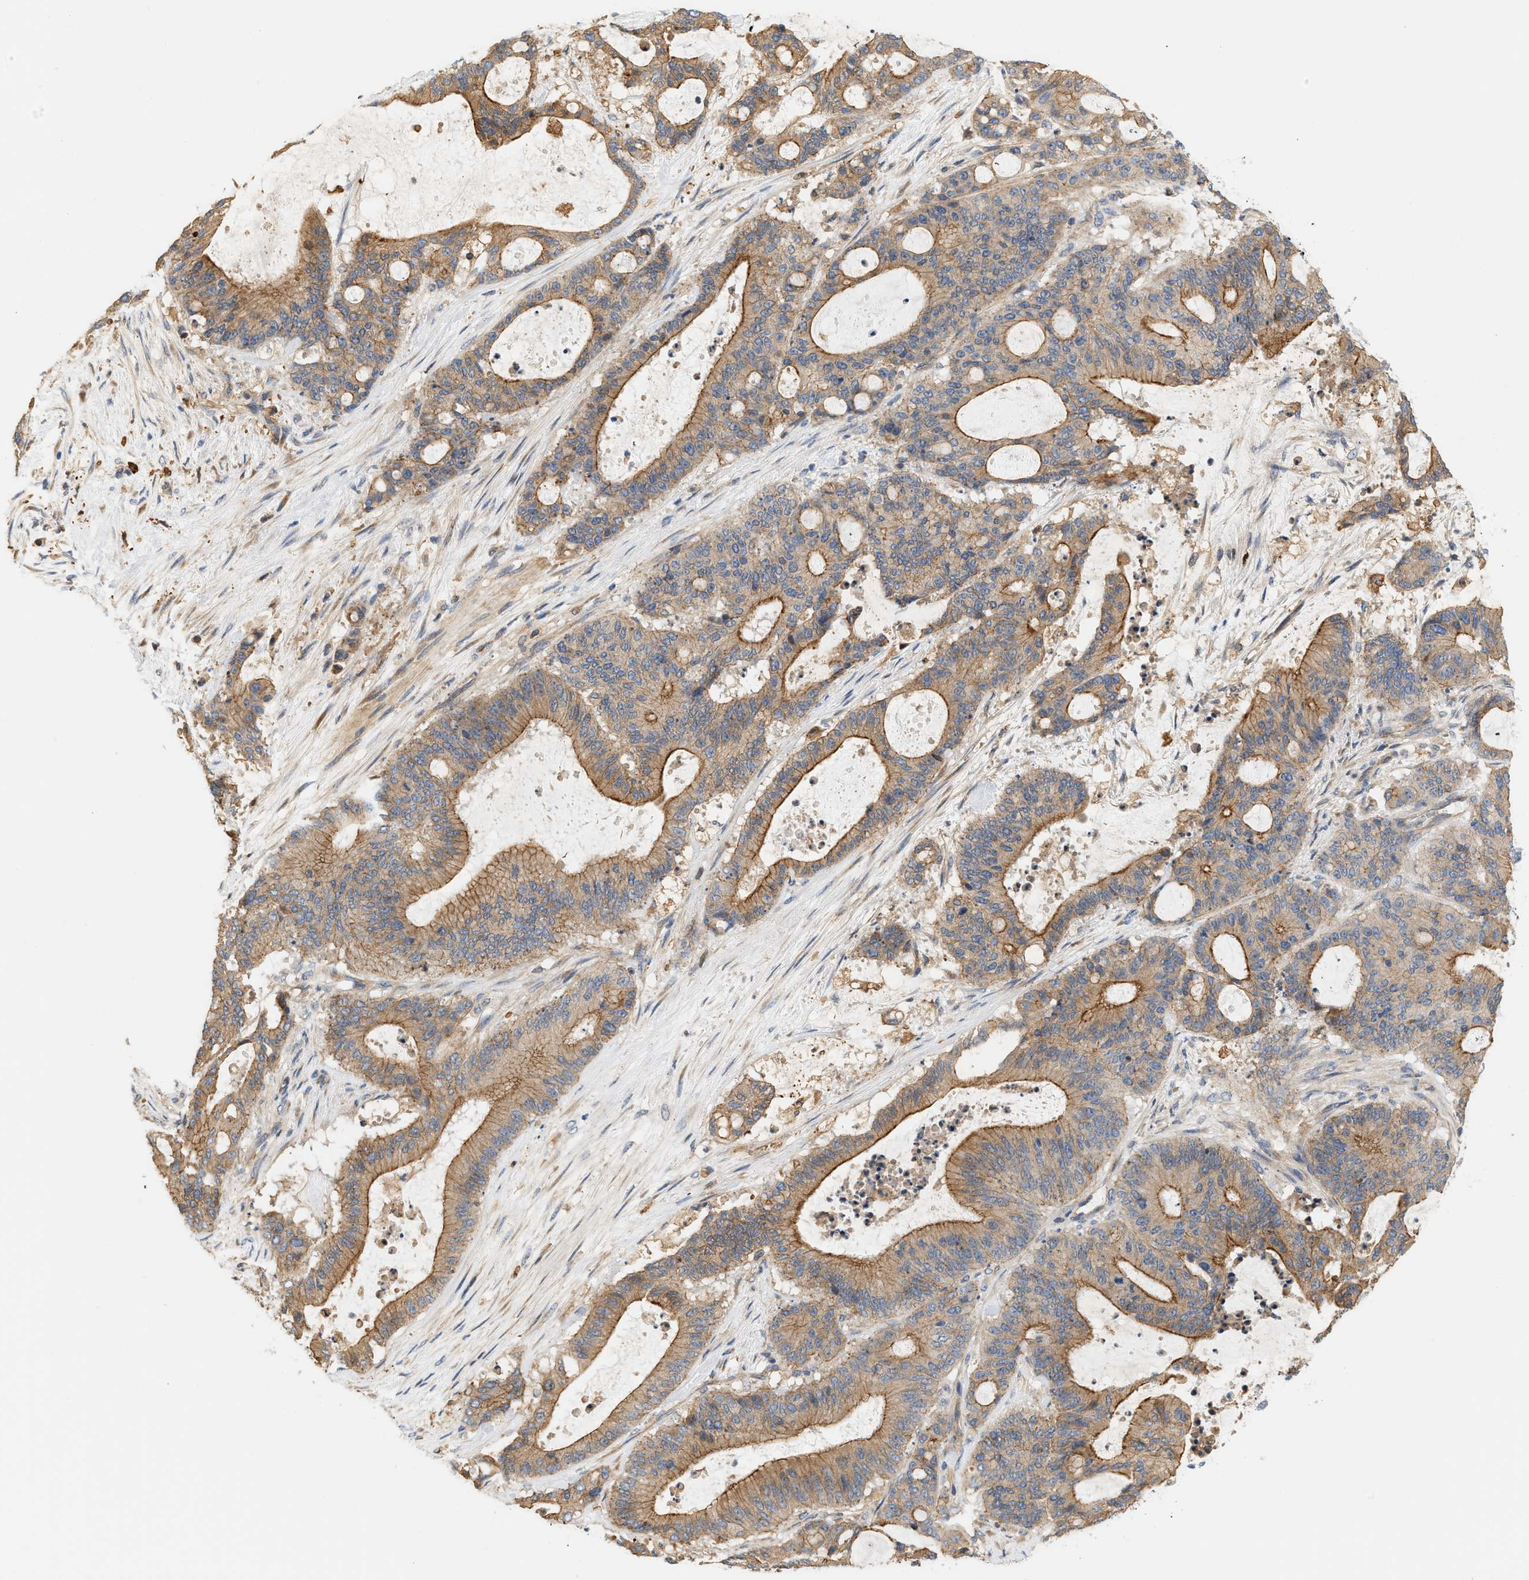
{"staining": {"intensity": "moderate", "quantity": ">75%", "location": "cytoplasmic/membranous"}, "tissue": "liver cancer", "cell_type": "Tumor cells", "image_type": "cancer", "snomed": [{"axis": "morphology", "description": "Cholangiocarcinoma"}, {"axis": "topography", "description": "Liver"}], "caption": "Immunohistochemistry (IHC) of human liver cholangiocarcinoma displays medium levels of moderate cytoplasmic/membranous positivity in about >75% of tumor cells.", "gene": "CTXN1", "patient": {"sex": "female", "age": 73}}